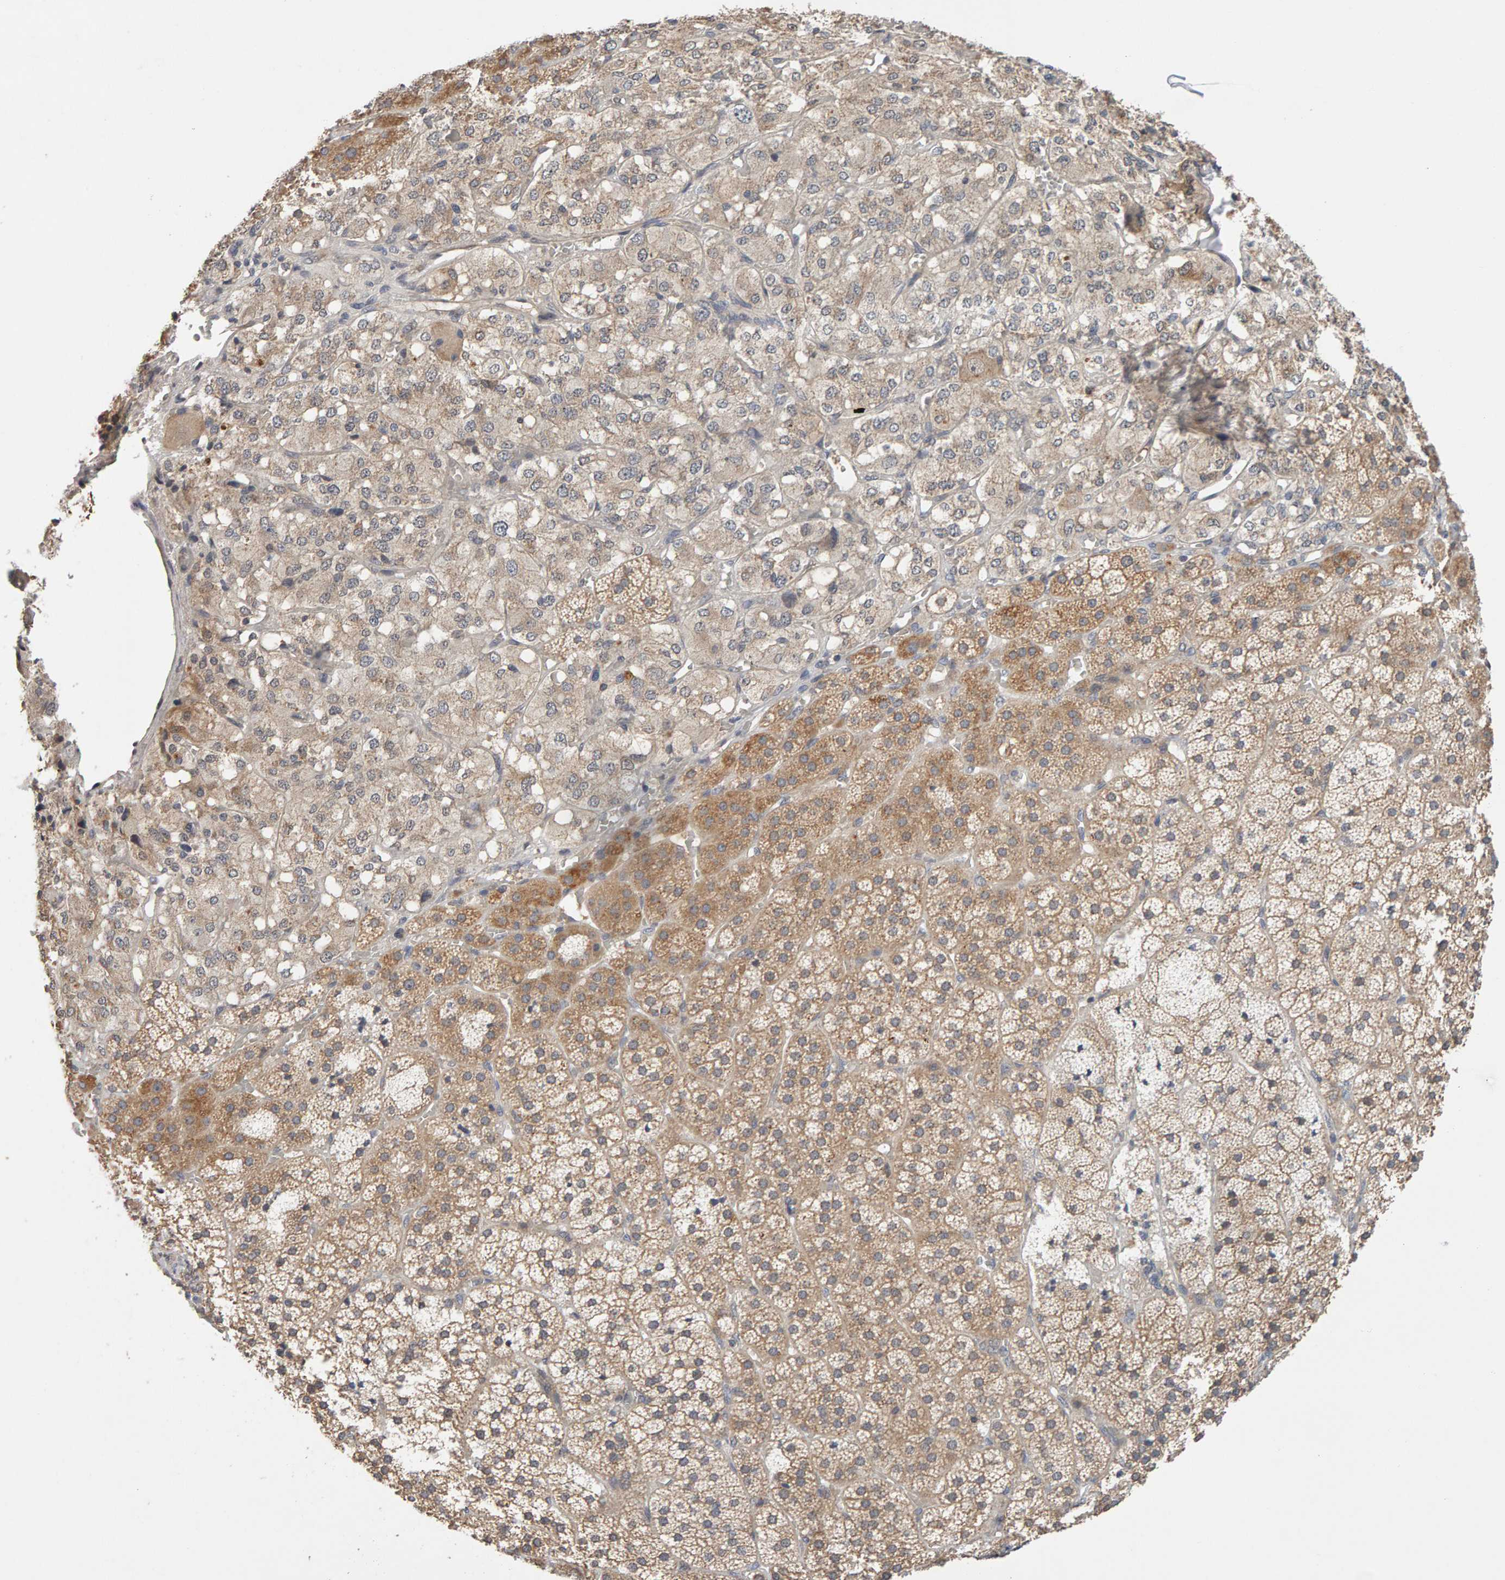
{"staining": {"intensity": "moderate", "quantity": ">75%", "location": "cytoplasmic/membranous"}, "tissue": "adrenal gland", "cell_type": "Glandular cells", "image_type": "normal", "snomed": [{"axis": "morphology", "description": "Normal tissue, NOS"}, {"axis": "topography", "description": "Adrenal gland"}], "caption": "A medium amount of moderate cytoplasmic/membranous positivity is present in about >75% of glandular cells in unremarkable adrenal gland.", "gene": "DNAJC7", "patient": {"sex": "female", "age": 44}}